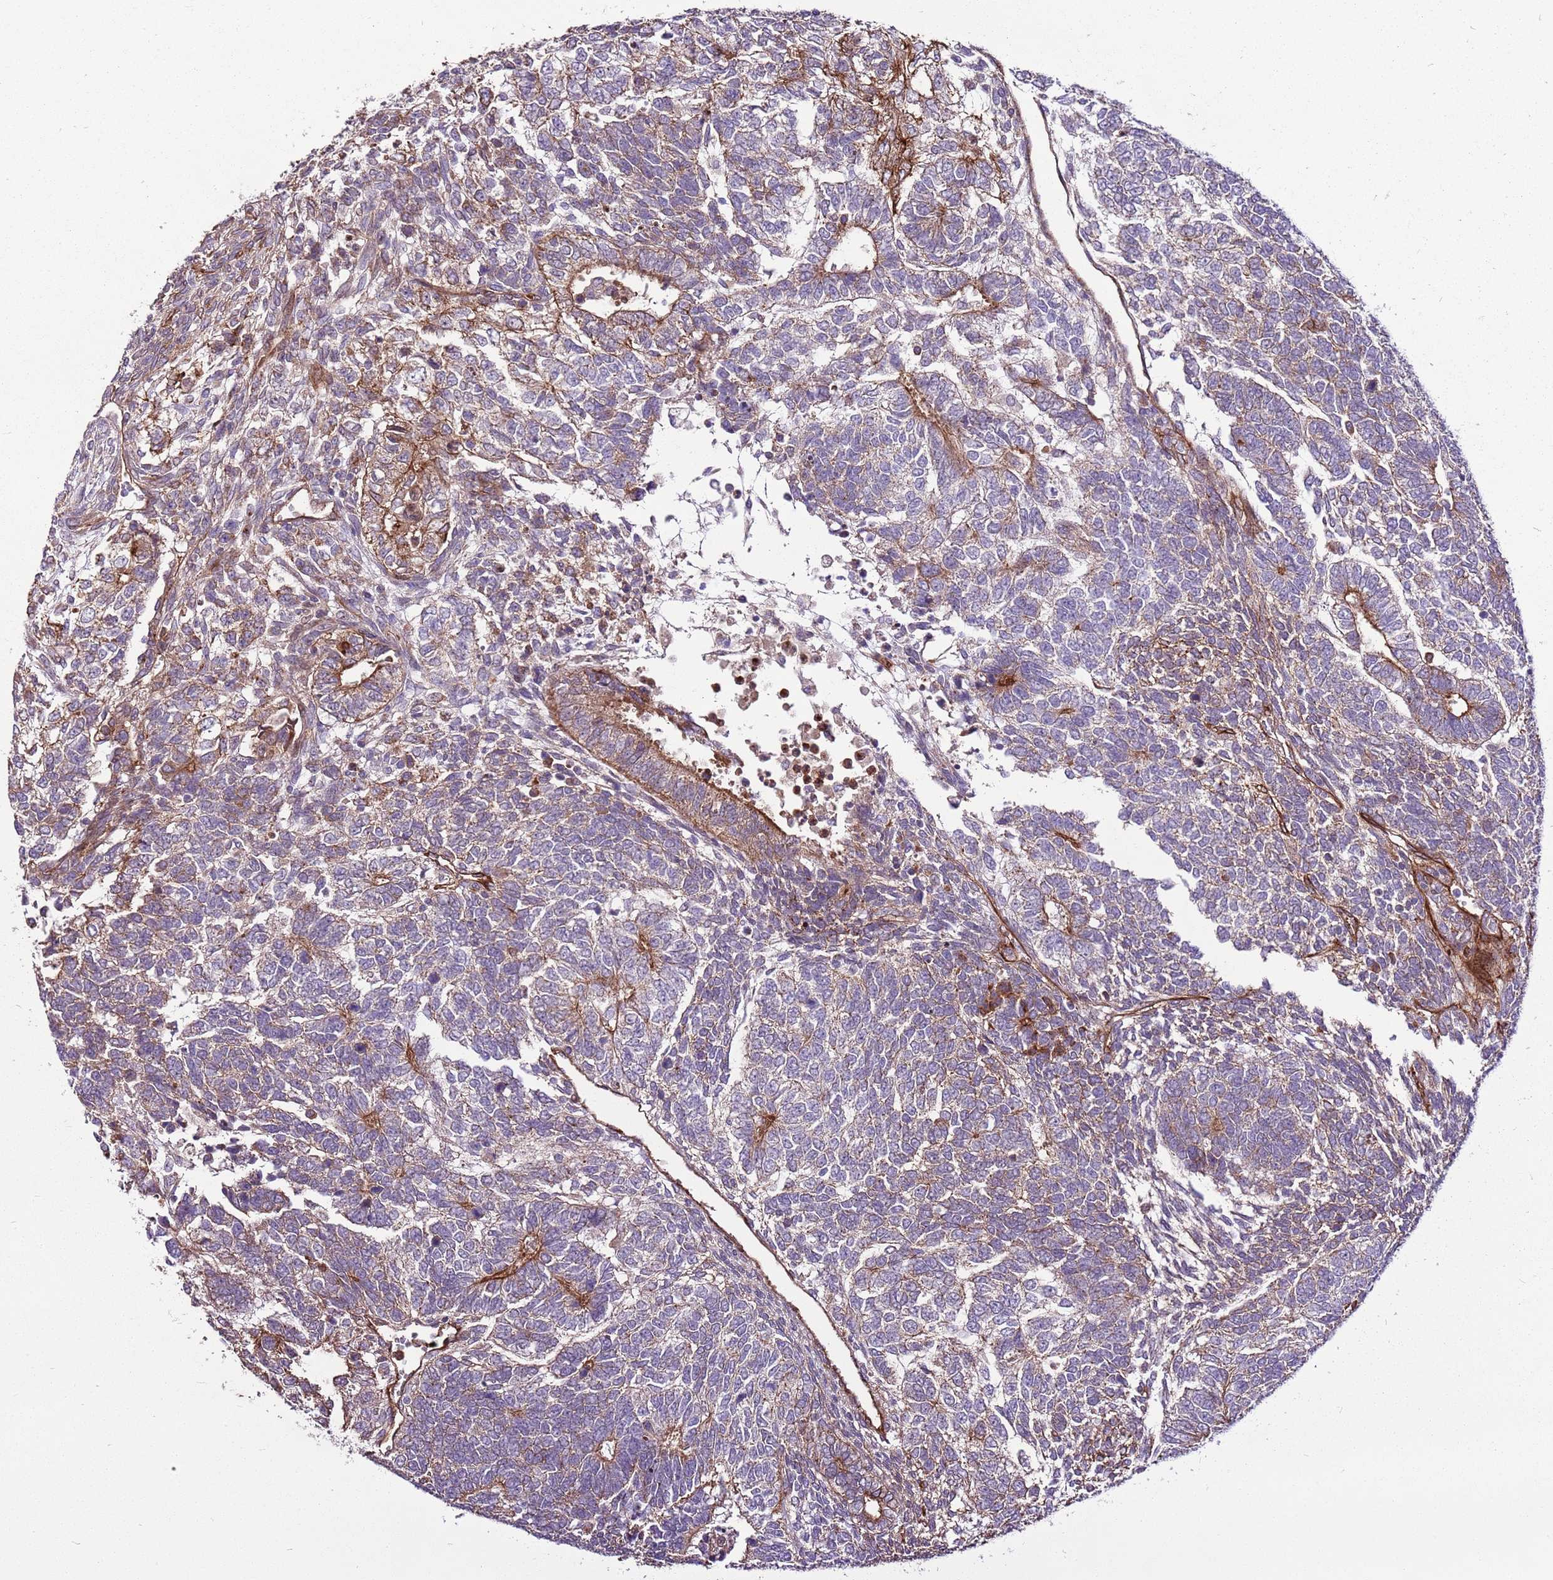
{"staining": {"intensity": "moderate", "quantity": "25%-75%", "location": "cytoplasmic/membranous"}, "tissue": "testis cancer", "cell_type": "Tumor cells", "image_type": "cancer", "snomed": [{"axis": "morphology", "description": "Carcinoma, Embryonal, NOS"}, {"axis": "topography", "description": "Testis"}], "caption": "Immunohistochemical staining of testis cancer (embryonal carcinoma) demonstrates medium levels of moderate cytoplasmic/membranous positivity in approximately 25%-75% of tumor cells. (DAB IHC, brown staining for protein, blue staining for nuclei).", "gene": "ZNF827", "patient": {"sex": "male", "age": 23}}